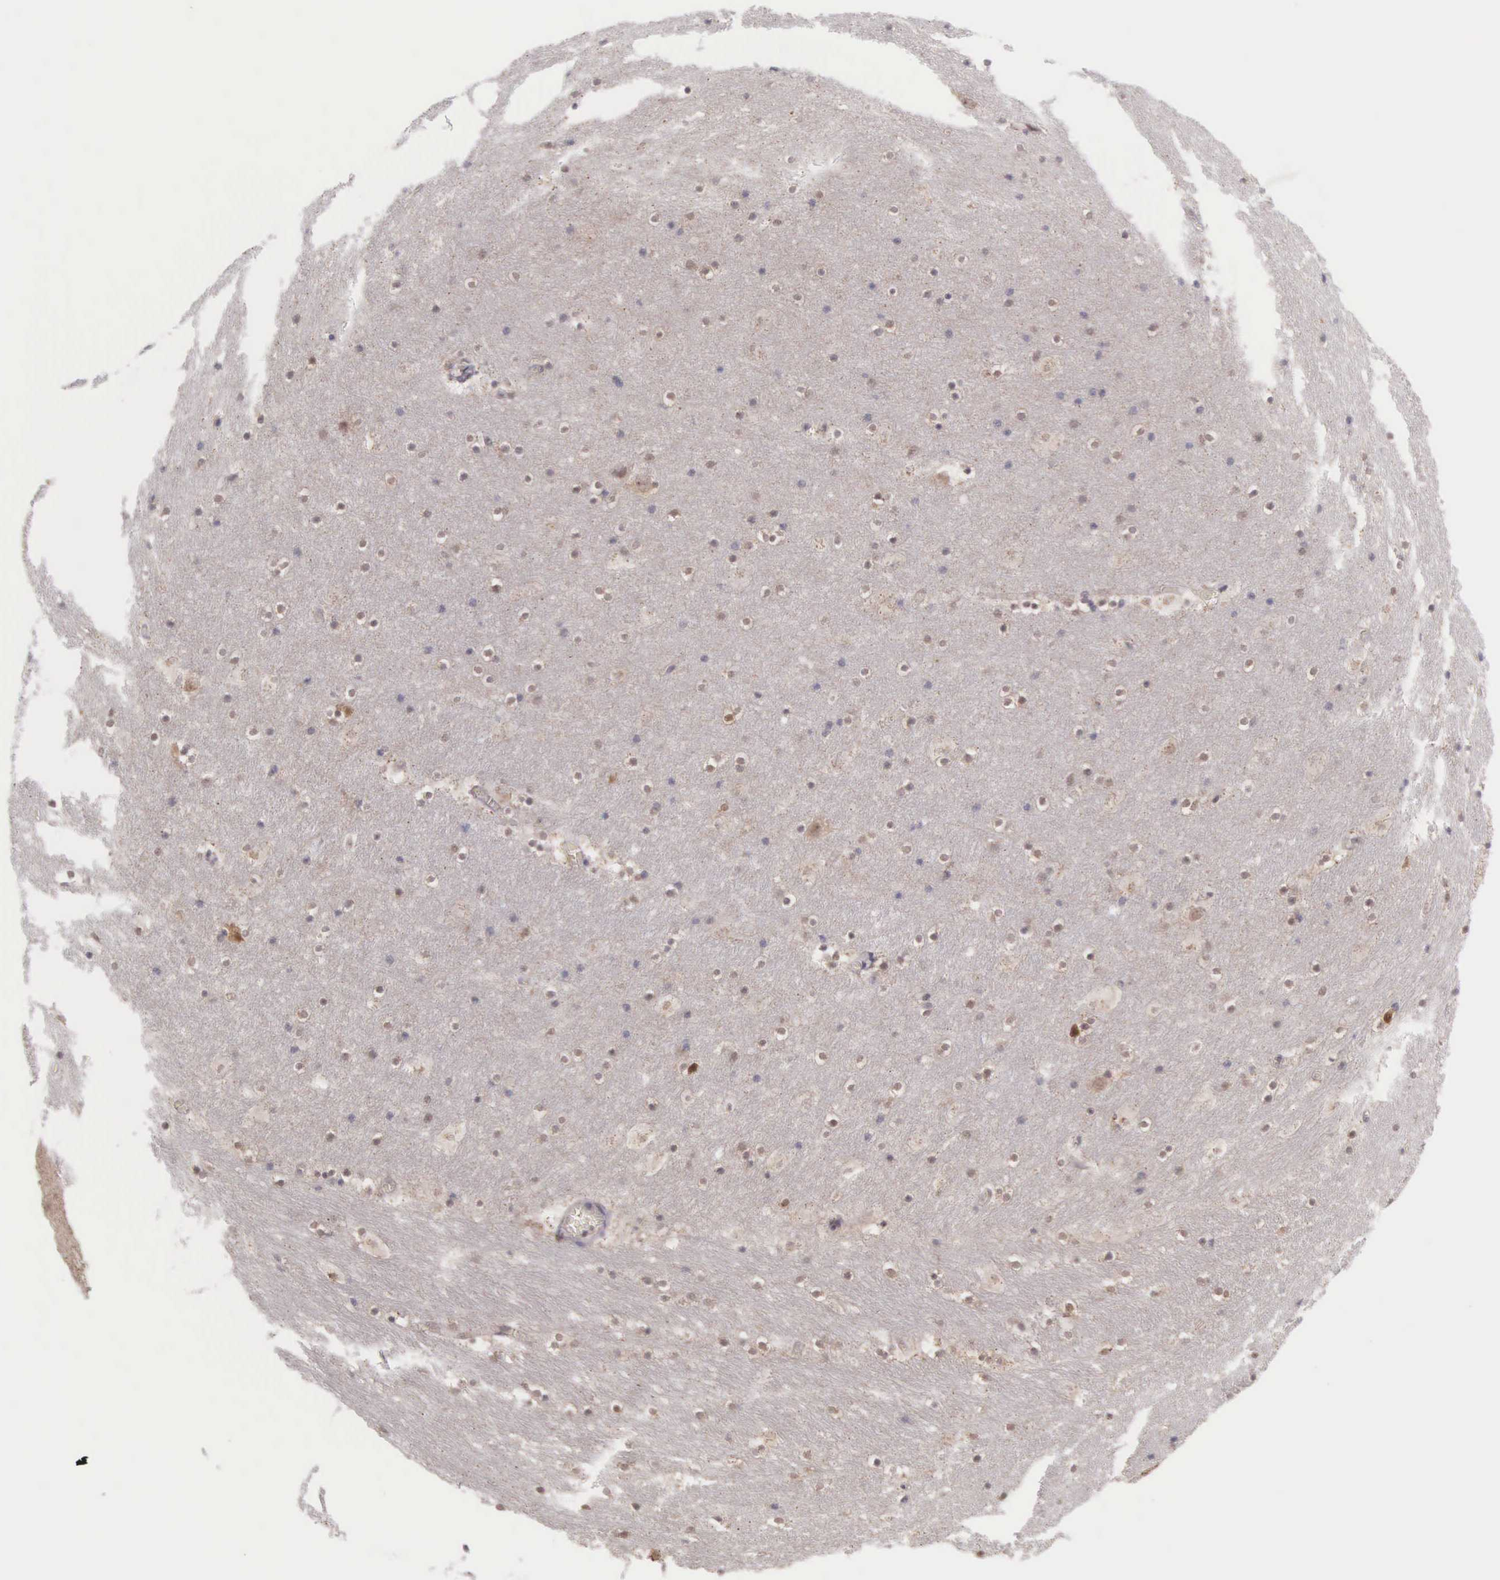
{"staining": {"intensity": "strong", "quantity": ">75%", "location": "nuclear"}, "tissue": "hippocampus", "cell_type": "Glial cells", "image_type": "normal", "snomed": [{"axis": "morphology", "description": "Normal tissue, NOS"}, {"axis": "topography", "description": "Hippocampus"}], "caption": "A high-resolution micrograph shows immunohistochemistry staining of unremarkable hippocampus, which demonstrates strong nuclear staining in about >75% of glial cells.", "gene": "GRK3", "patient": {"sex": "male", "age": 45}}